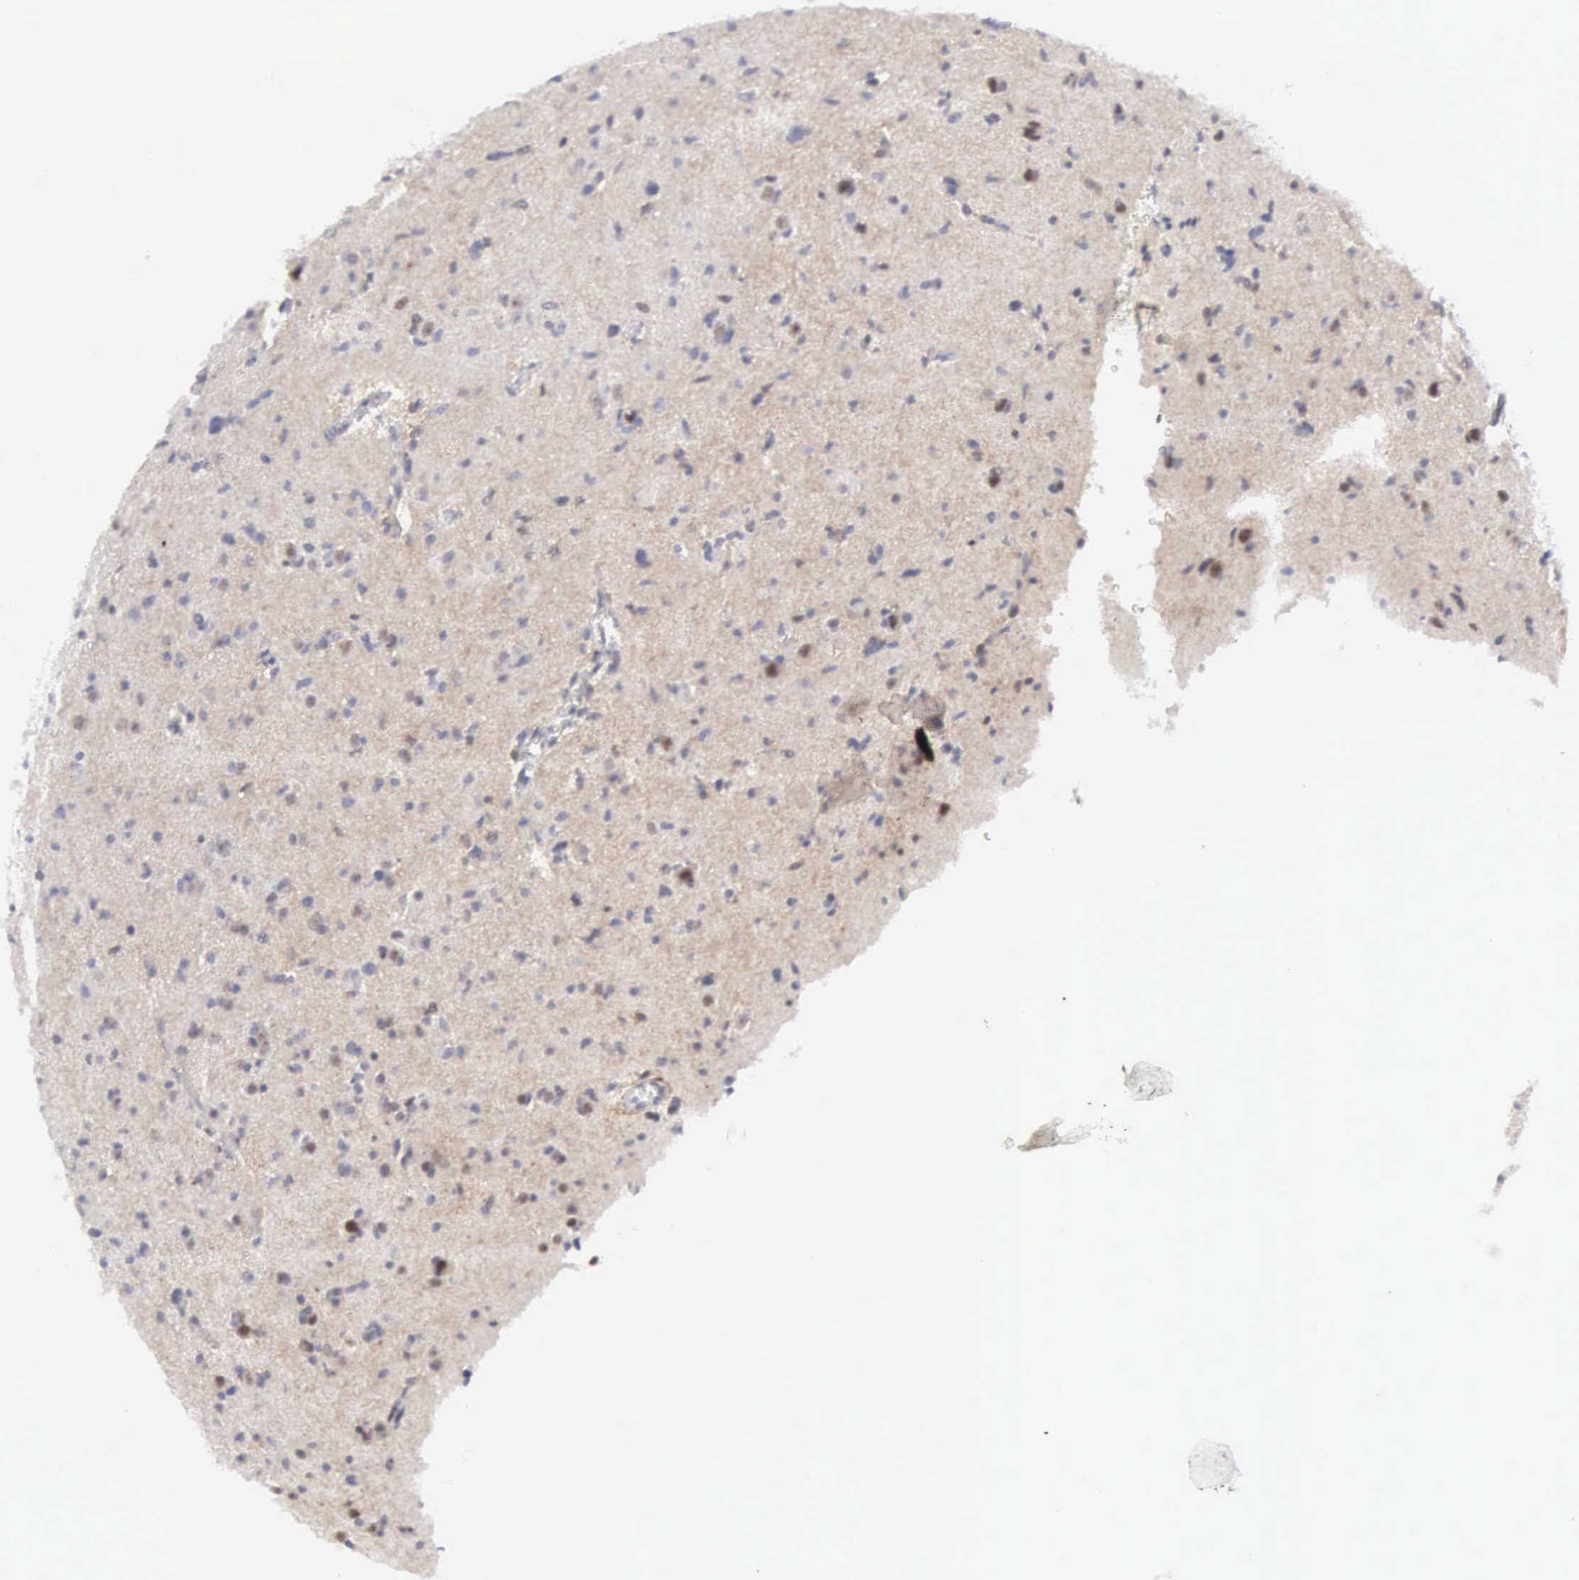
{"staining": {"intensity": "weak", "quantity": "<25%", "location": "nuclear"}, "tissue": "glioma", "cell_type": "Tumor cells", "image_type": "cancer", "snomed": [{"axis": "morphology", "description": "Glioma, malignant, Low grade"}, {"axis": "topography", "description": "Brain"}], "caption": "Immunohistochemical staining of human low-grade glioma (malignant) demonstrates no significant positivity in tumor cells.", "gene": "MNAT1", "patient": {"sex": "female", "age": 46}}